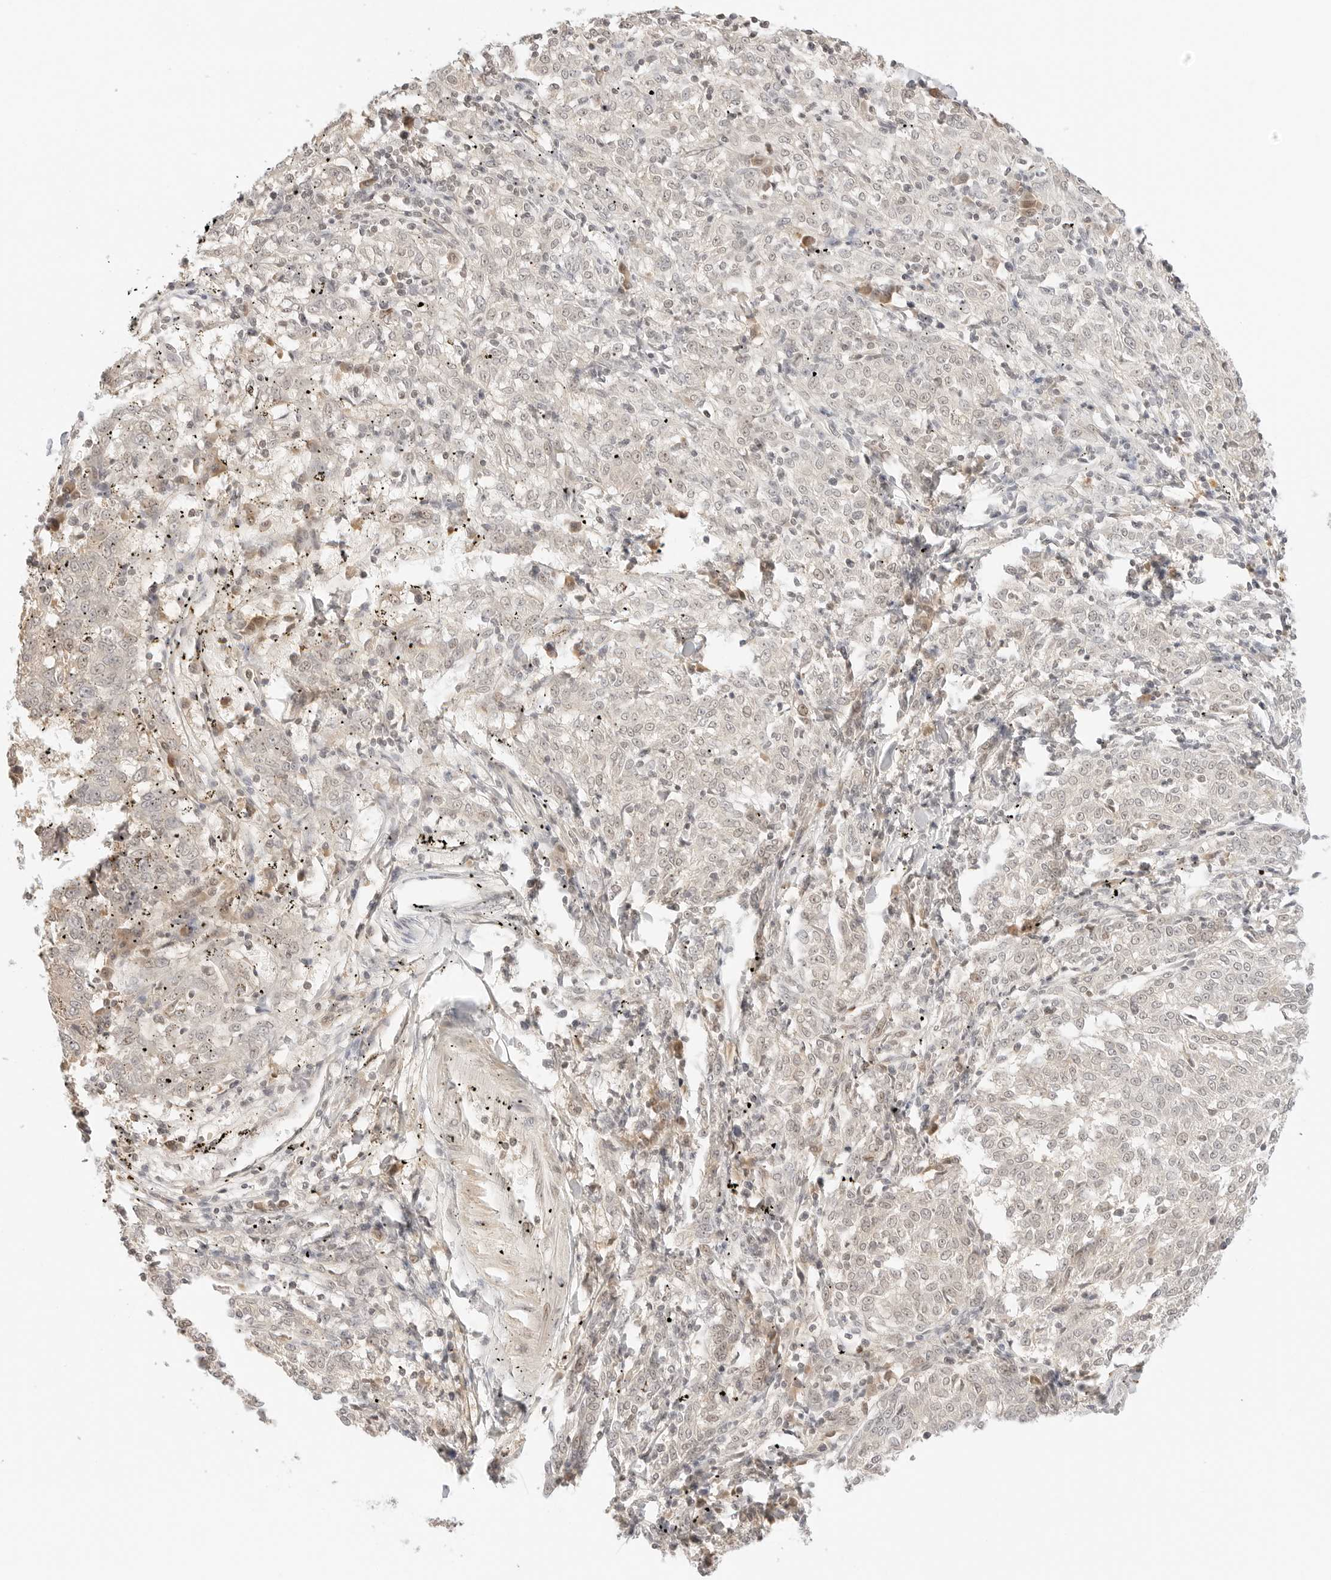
{"staining": {"intensity": "negative", "quantity": "none", "location": "none"}, "tissue": "melanoma", "cell_type": "Tumor cells", "image_type": "cancer", "snomed": [{"axis": "morphology", "description": "Malignant melanoma, NOS"}, {"axis": "topography", "description": "Skin"}], "caption": "Protein analysis of melanoma reveals no significant staining in tumor cells.", "gene": "RPS6KL1", "patient": {"sex": "female", "age": 72}}